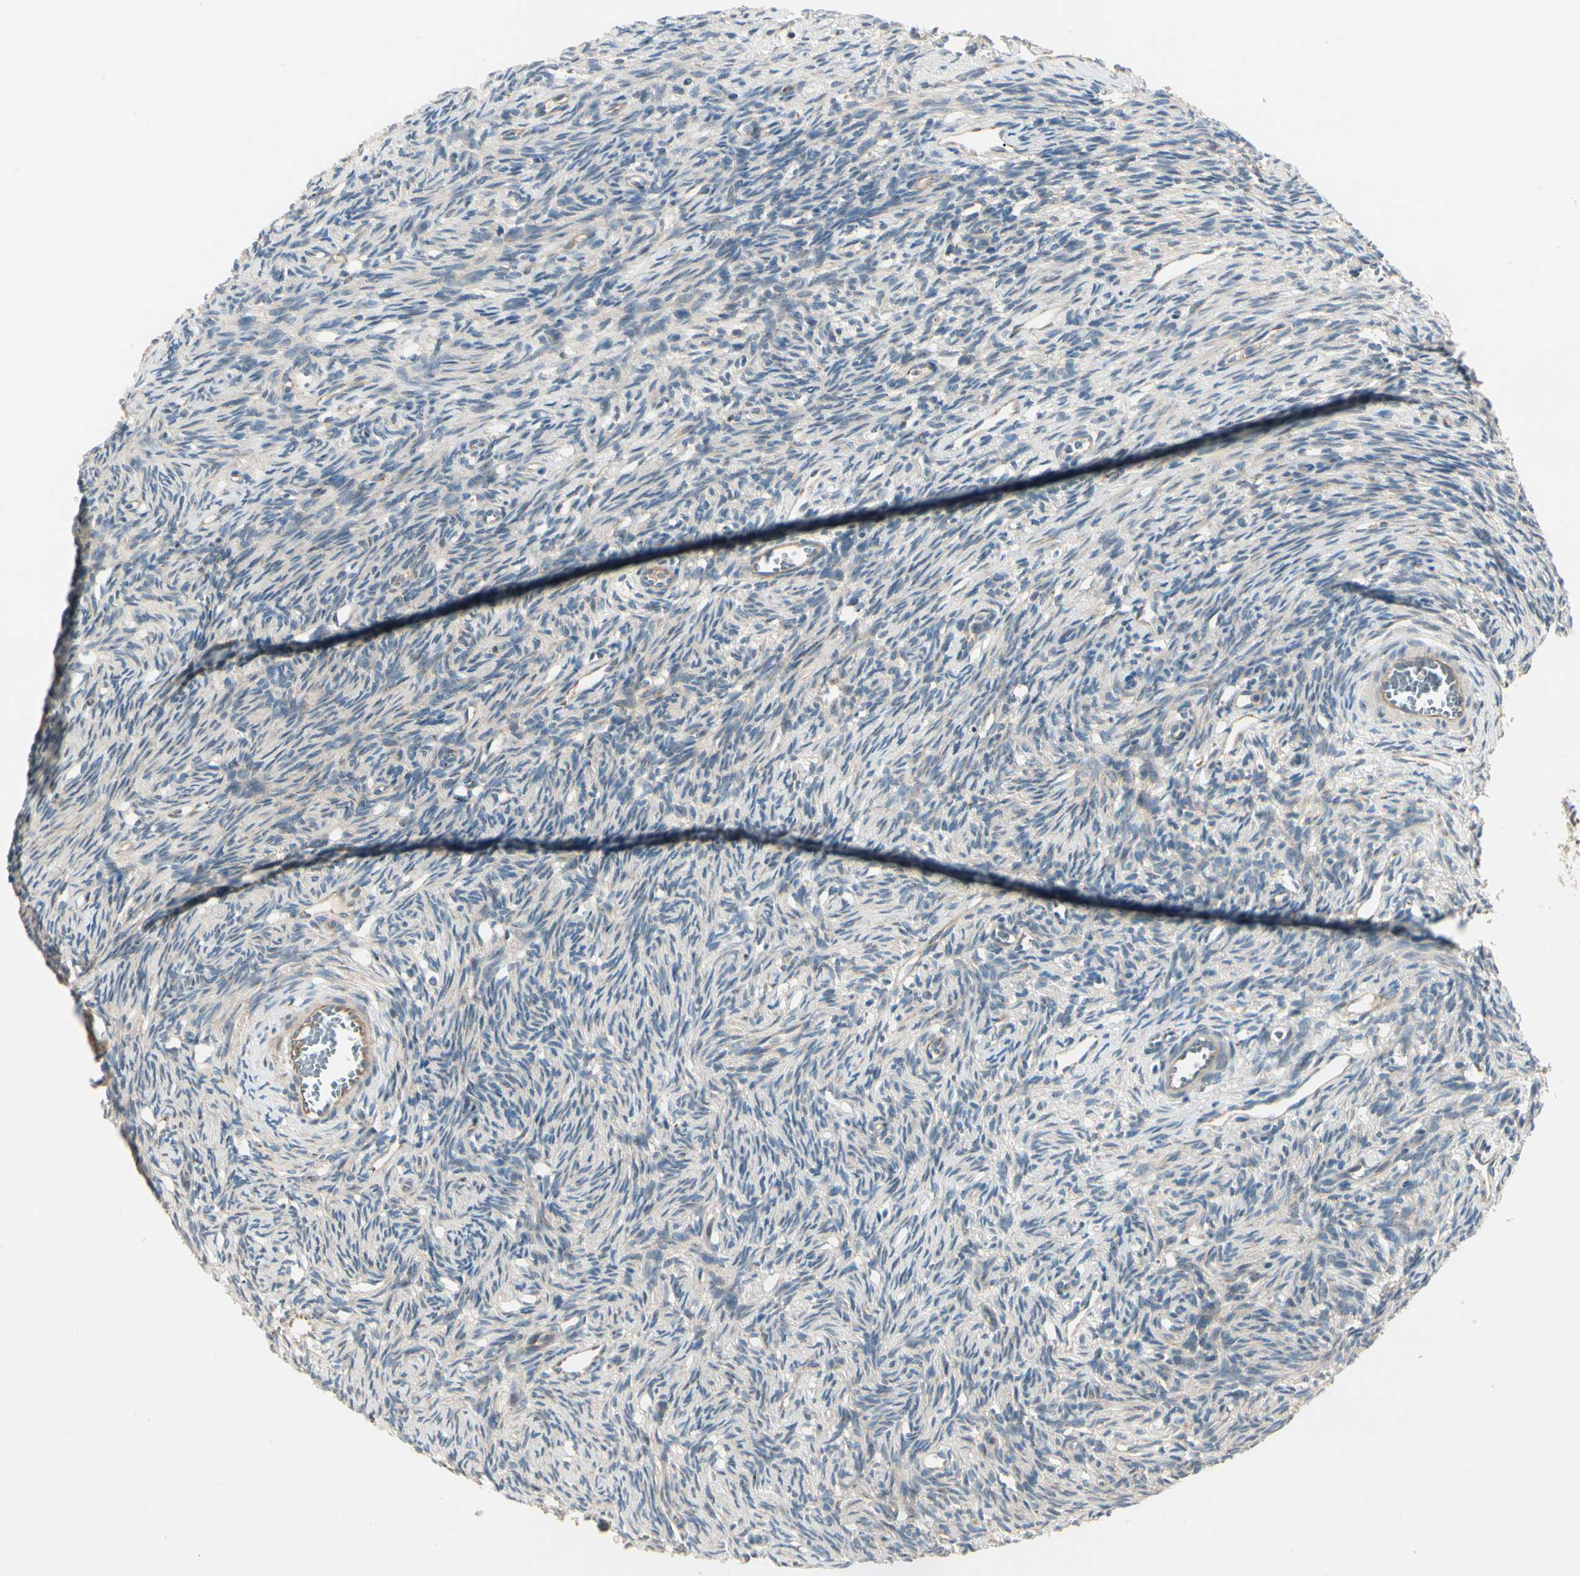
{"staining": {"intensity": "weak", "quantity": "<25%", "location": "cytoplasmic/membranous"}, "tissue": "ovary", "cell_type": "Ovarian stroma cells", "image_type": "normal", "snomed": [{"axis": "morphology", "description": "Normal tissue, NOS"}, {"axis": "topography", "description": "Ovary"}], "caption": "Ovary stained for a protein using immunohistochemistry (IHC) demonstrates no staining ovarian stroma cells.", "gene": "ABCA3", "patient": {"sex": "female", "age": 33}}